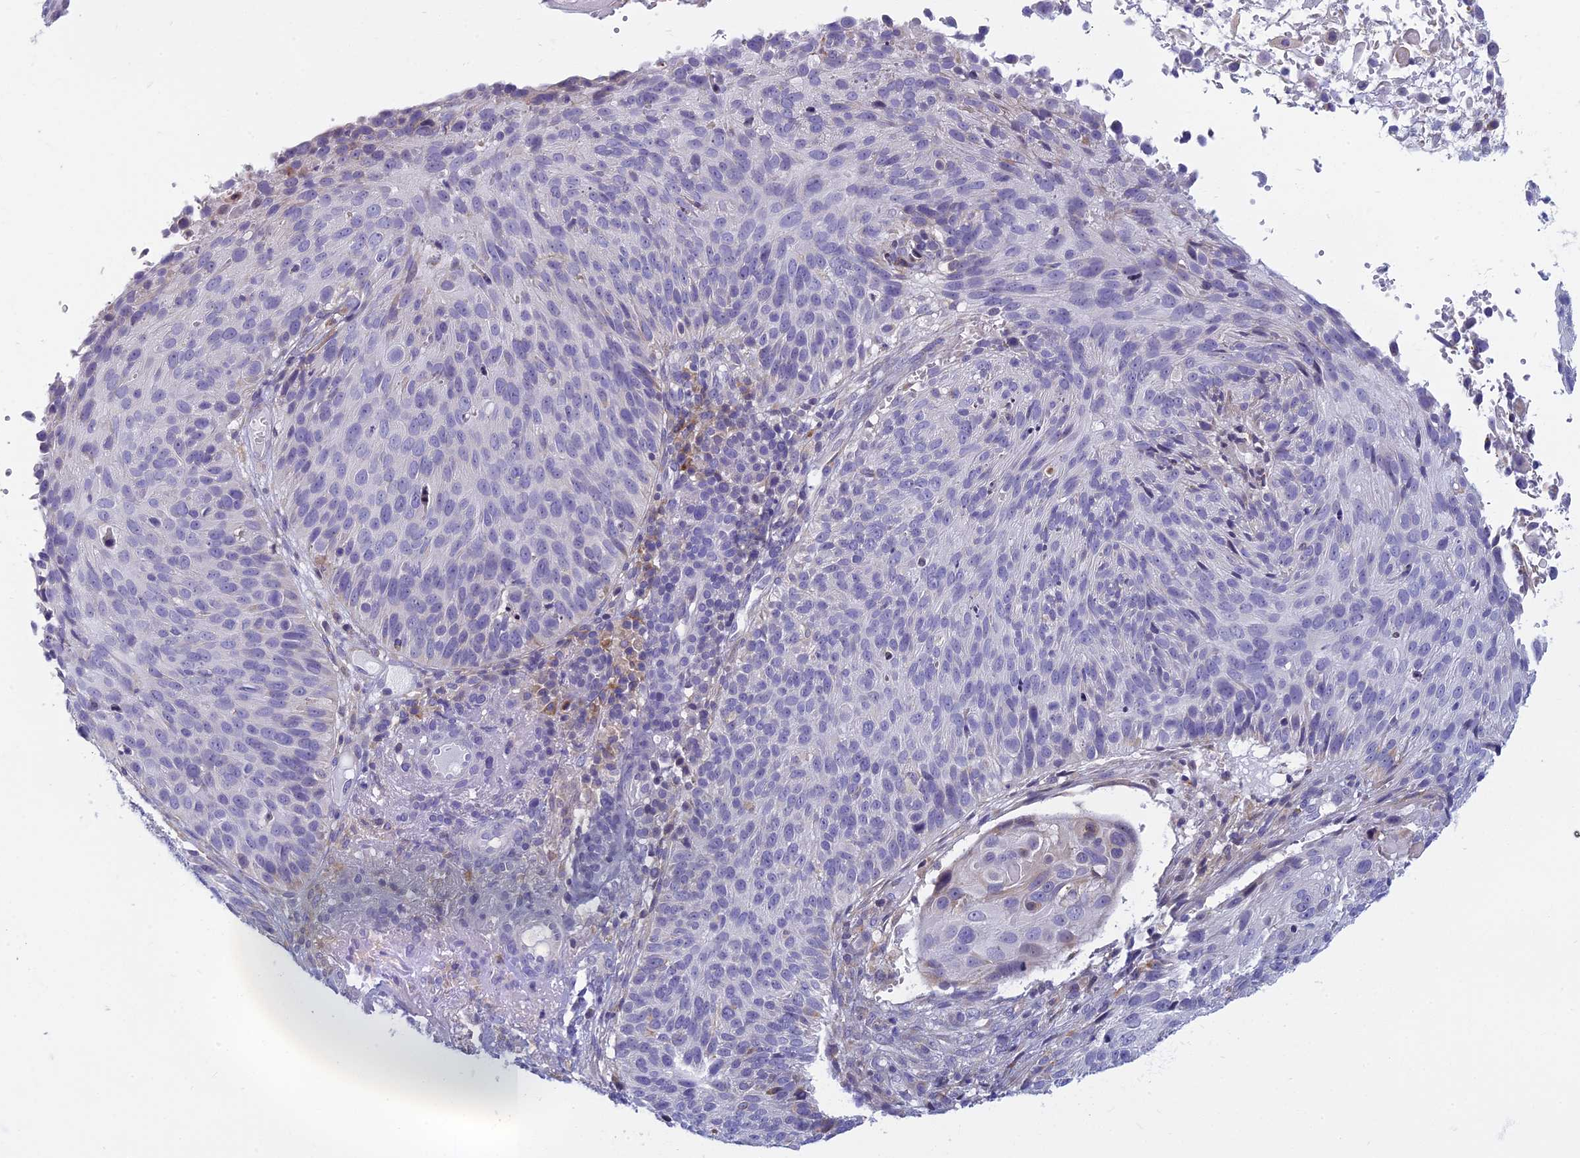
{"staining": {"intensity": "negative", "quantity": "none", "location": "none"}, "tissue": "cervical cancer", "cell_type": "Tumor cells", "image_type": "cancer", "snomed": [{"axis": "morphology", "description": "Squamous cell carcinoma, NOS"}, {"axis": "topography", "description": "Cervix"}], "caption": "This is an immunohistochemistry histopathology image of human squamous cell carcinoma (cervical). There is no positivity in tumor cells.", "gene": "DDX51", "patient": {"sex": "female", "age": 74}}